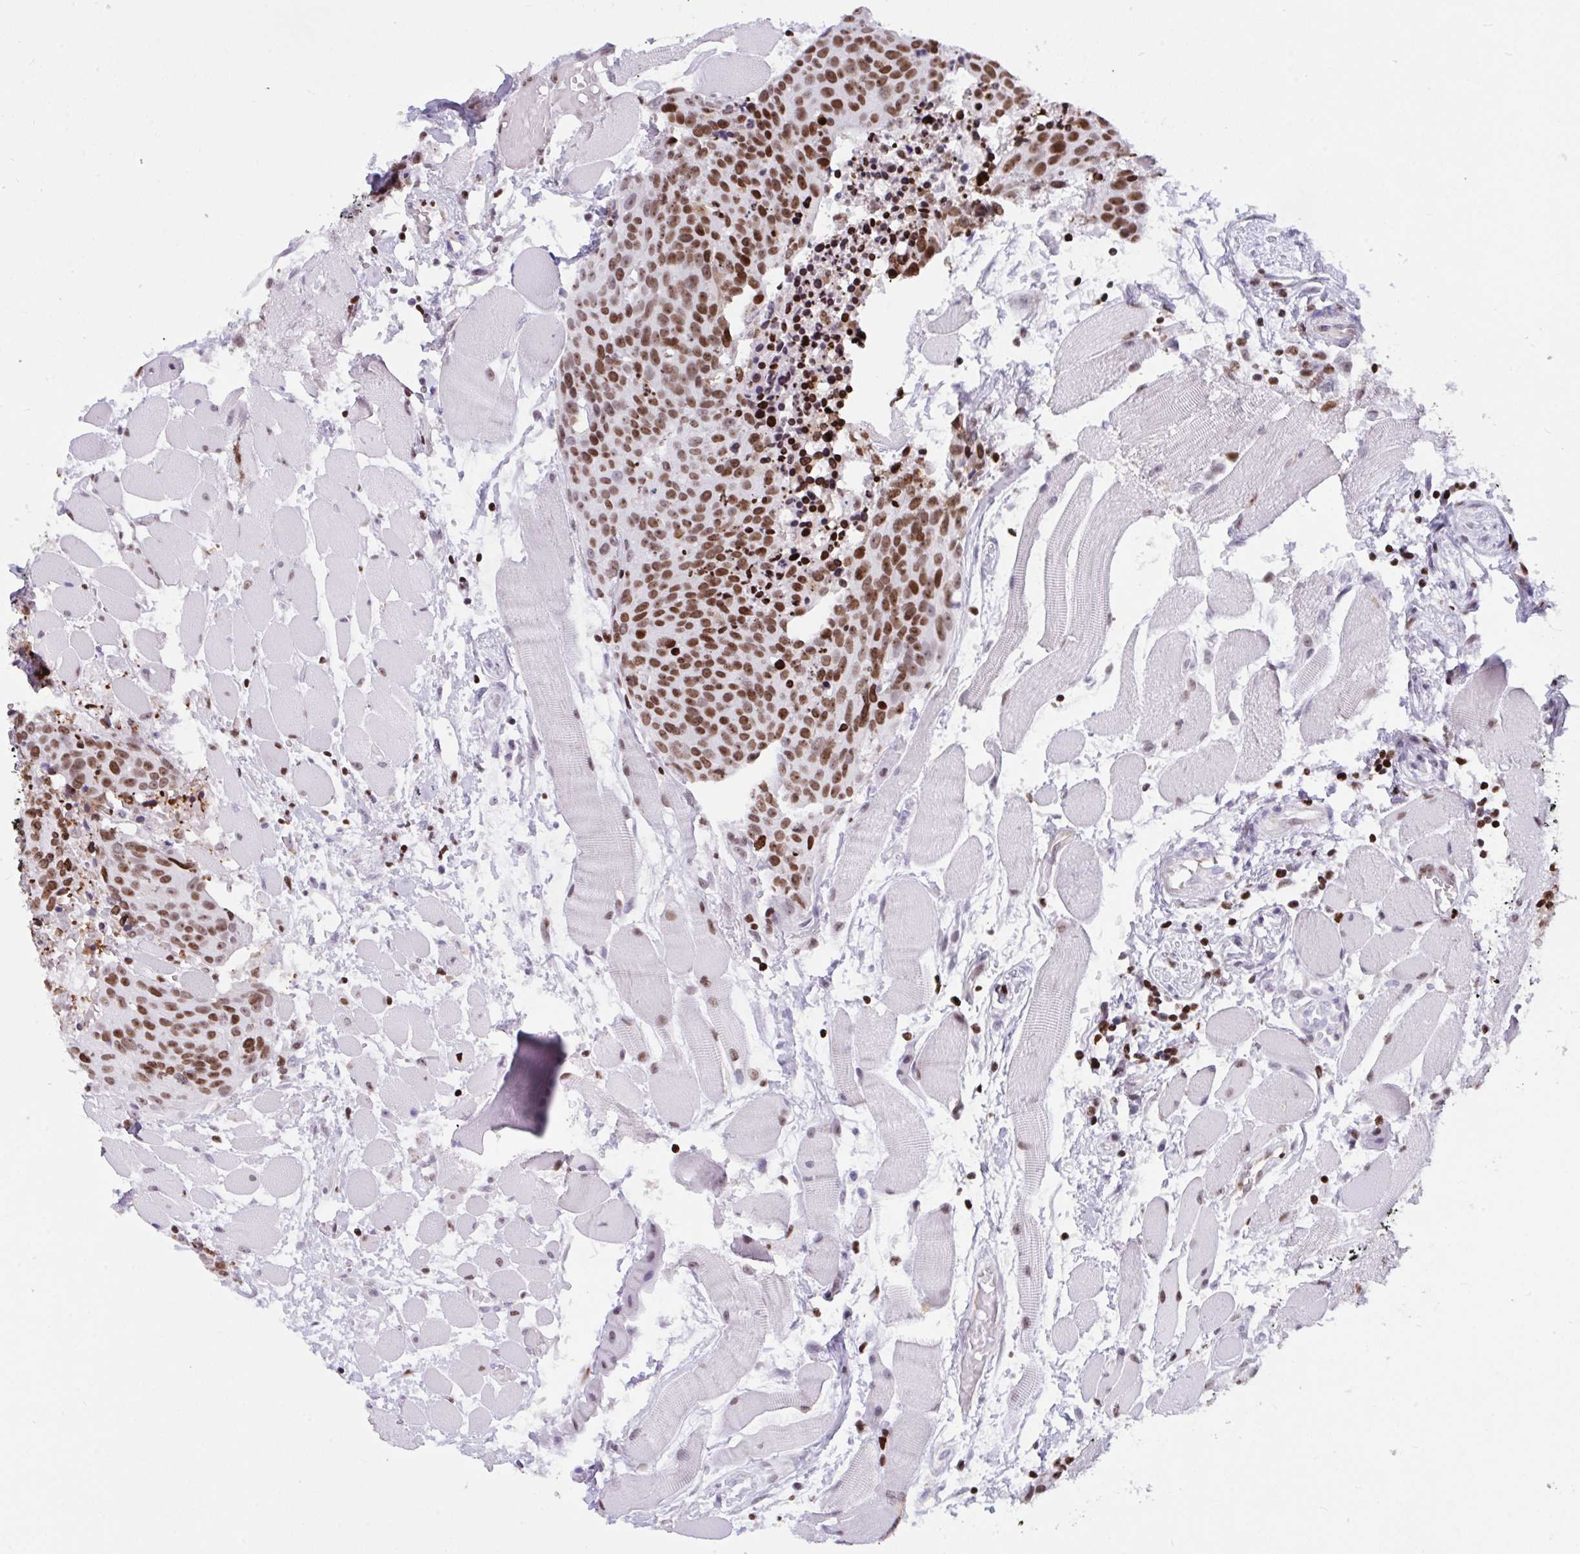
{"staining": {"intensity": "moderate", "quantity": ">75%", "location": "nuclear"}, "tissue": "head and neck cancer", "cell_type": "Tumor cells", "image_type": "cancer", "snomed": [{"axis": "morphology", "description": "Squamous cell carcinoma, NOS"}, {"axis": "topography", "description": "Oral tissue"}, {"axis": "topography", "description": "Head-Neck"}], "caption": "Tumor cells reveal medium levels of moderate nuclear positivity in approximately >75% of cells in human head and neck squamous cell carcinoma. (Stains: DAB in brown, nuclei in blue, Microscopy: brightfield microscopy at high magnification).", "gene": "HMGB2", "patient": {"sex": "male", "age": 64}}